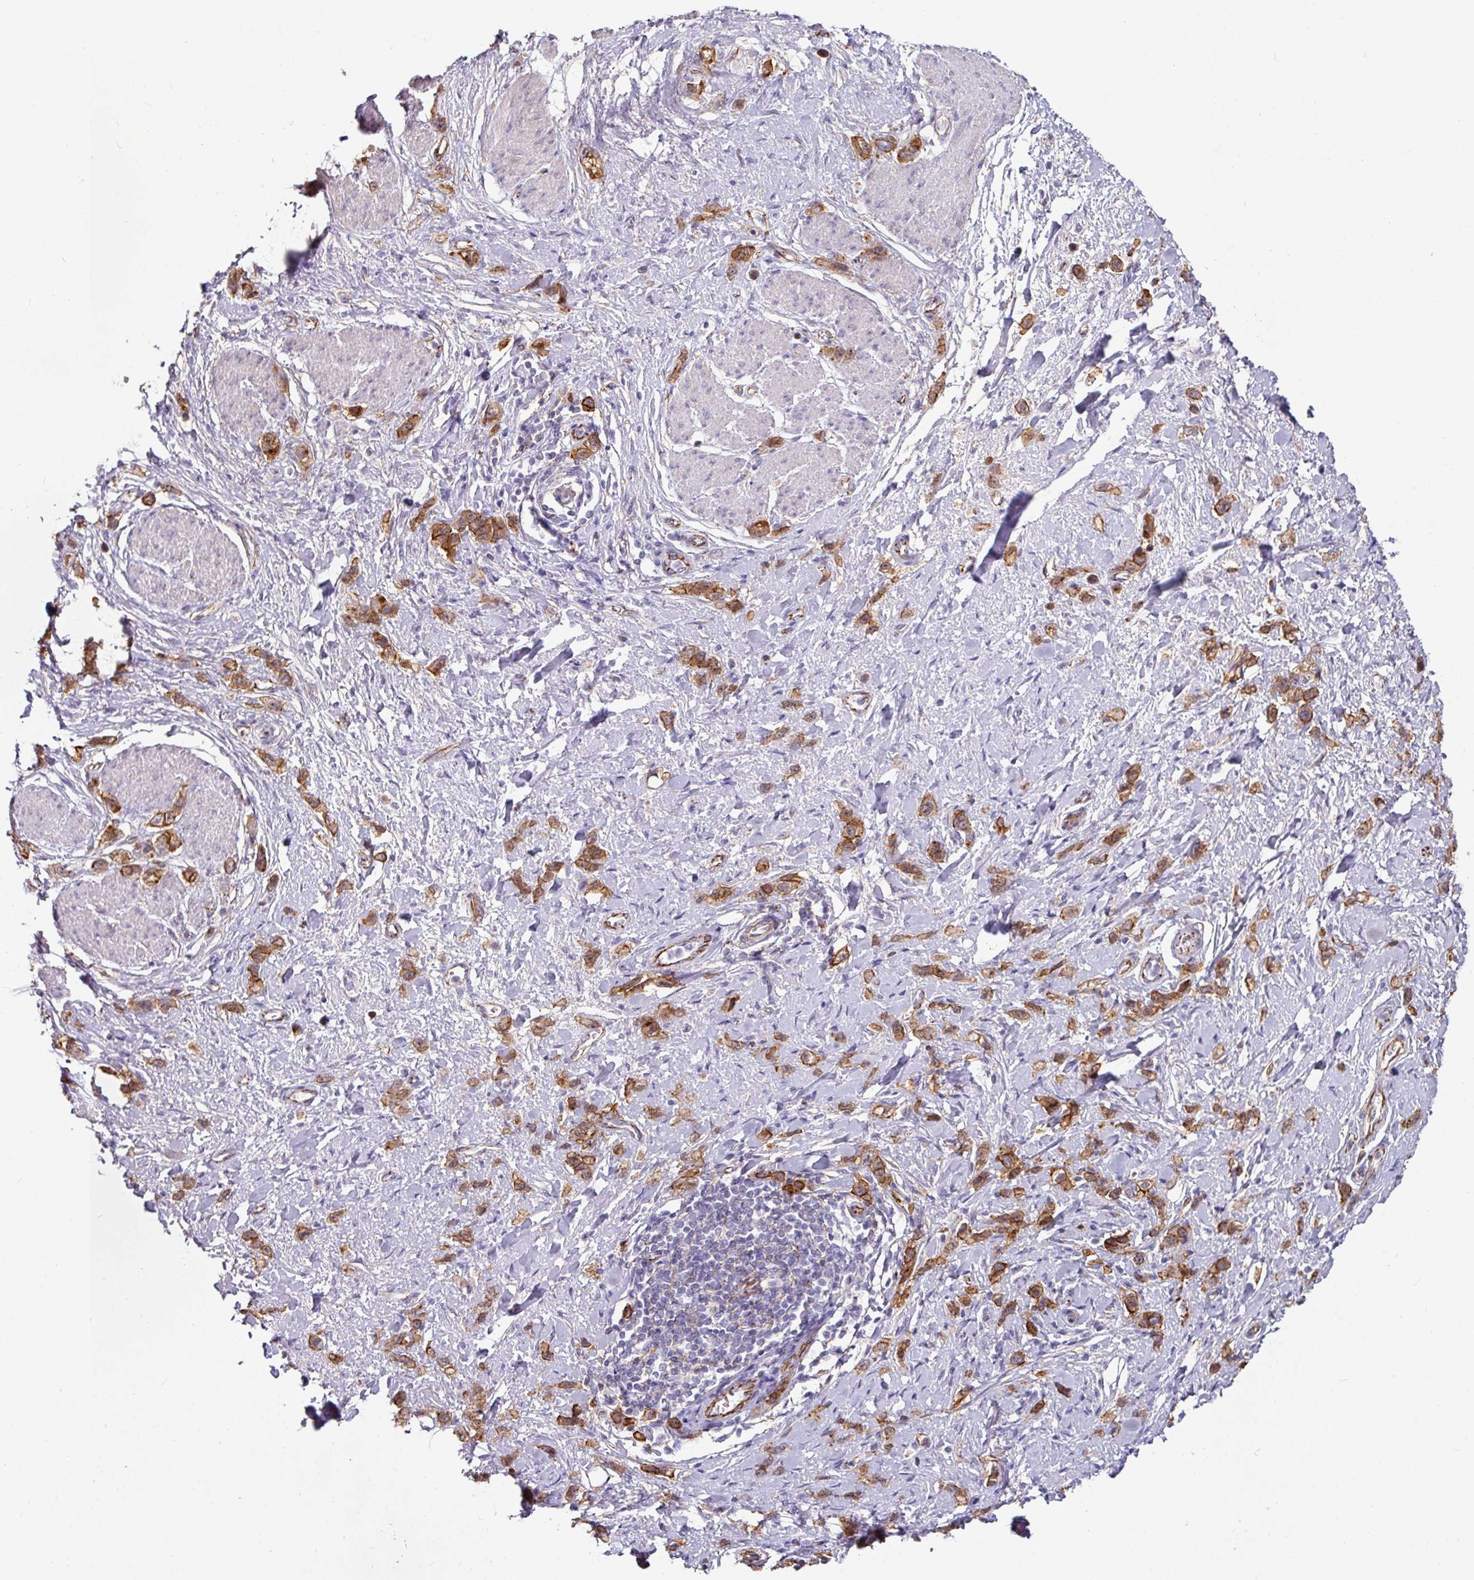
{"staining": {"intensity": "moderate", "quantity": ">75%", "location": "cytoplasmic/membranous"}, "tissue": "stomach cancer", "cell_type": "Tumor cells", "image_type": "cancer", "snomed": [{"axis": "morphology", "description": "Adenocarcinoma, NOS"}, {"axis": "topography", "description": "Stomach"}], "caption": "This image shows immunohistochemistry (IHC) staining of human adenocarcinoma (stomach), with medium moderate cytoplasmic/membranous expression in approximately >75% of tumor cells.", "gene": "JUP", "patient": {"sex": "female", "age": 65}}